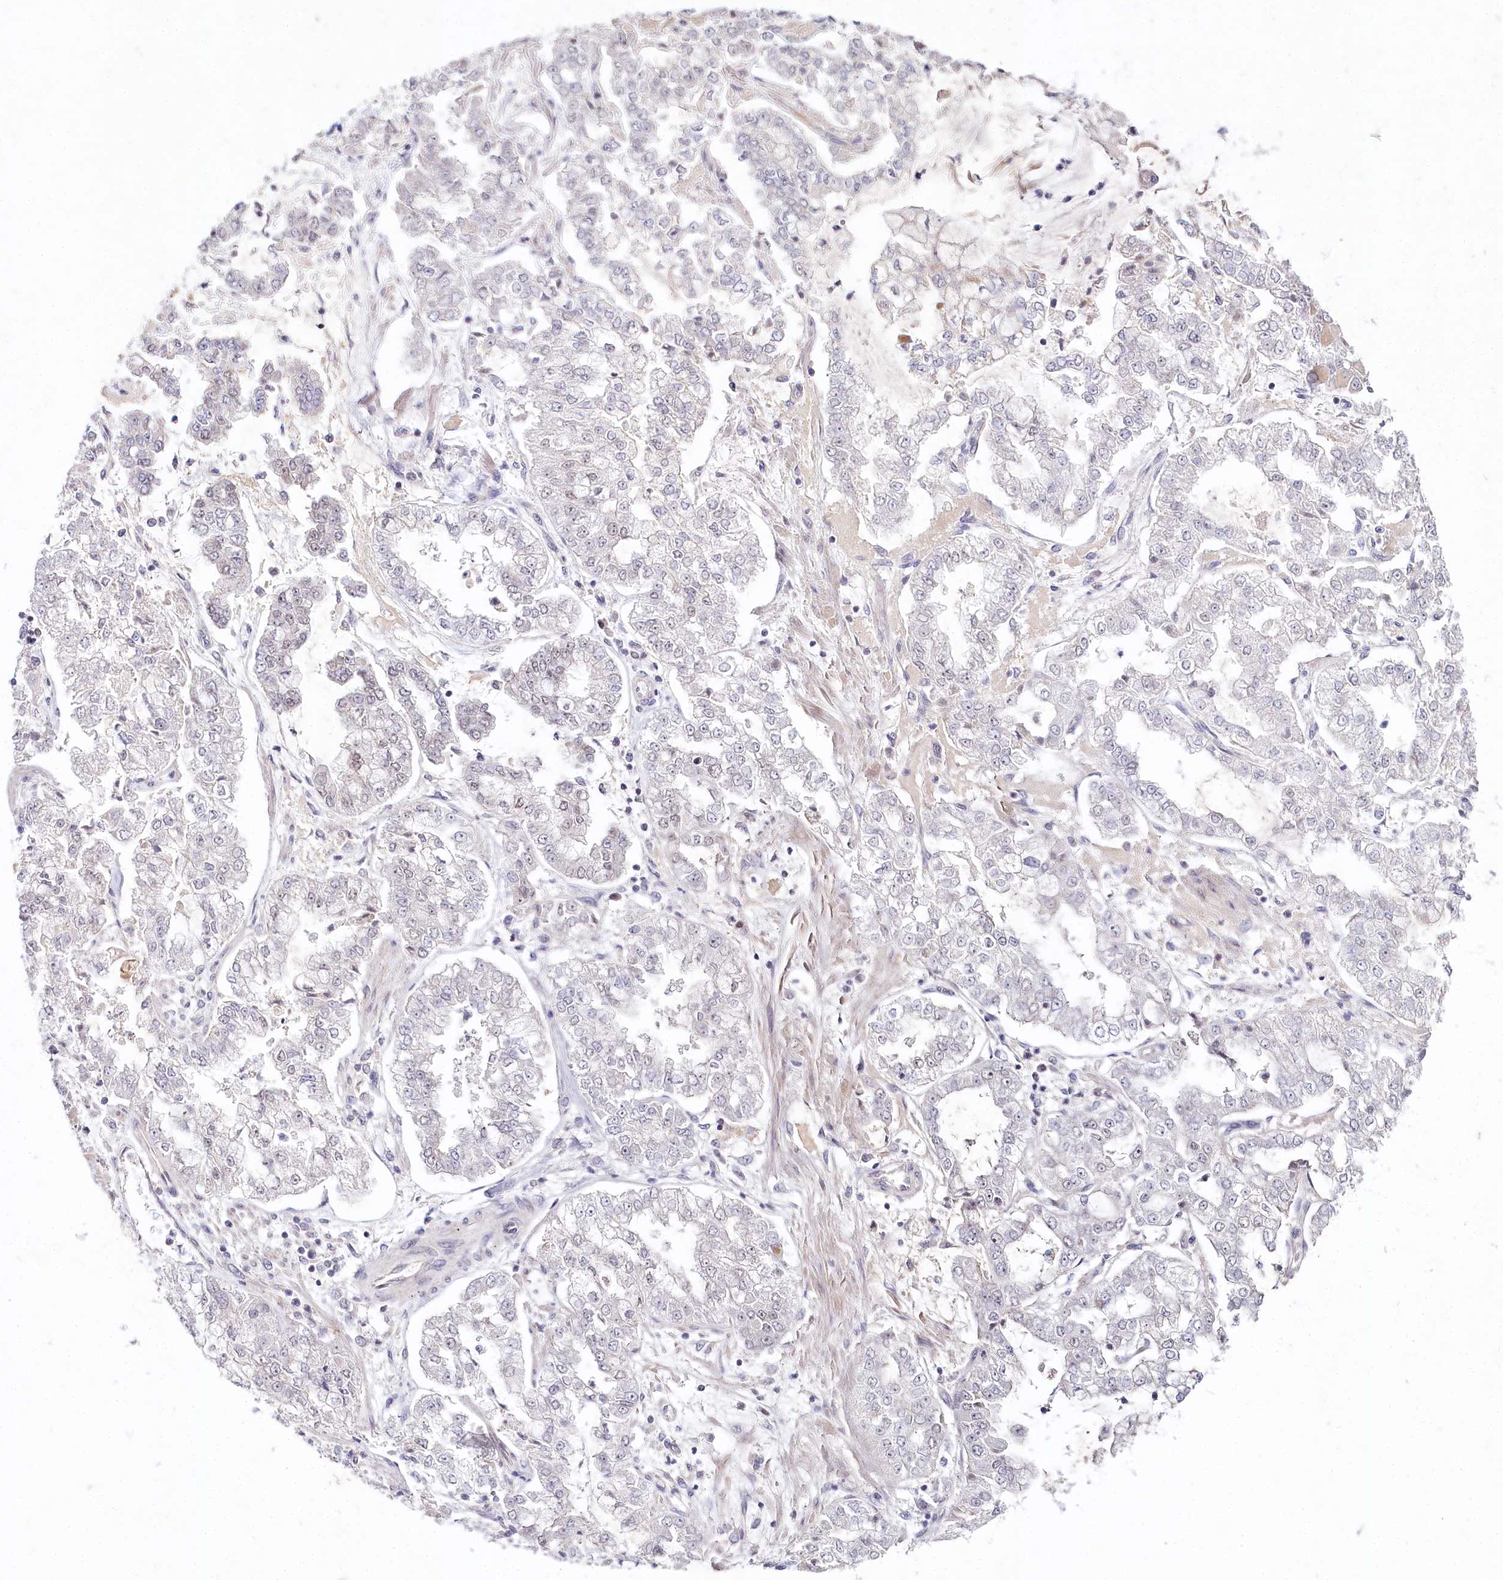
{"staining": {"intensity": "negative", "quantity": "none", "location": "none"}, "tissue": "stomach cancer", "cell_type": "Tumor cells", "image_type": "cancer", "snomed": [{"axis": "morphology", "description": "Adenocarcinoma, NOS"}, {"axis": "topography", "description": "Stomach"}], "caption": "Human stomach adenocarcinoma stained for a protein using IHC demonstrates no positivity in tumor cells.", "gene": "AMTN", "patient": {"sex": "male", "age": 76}}